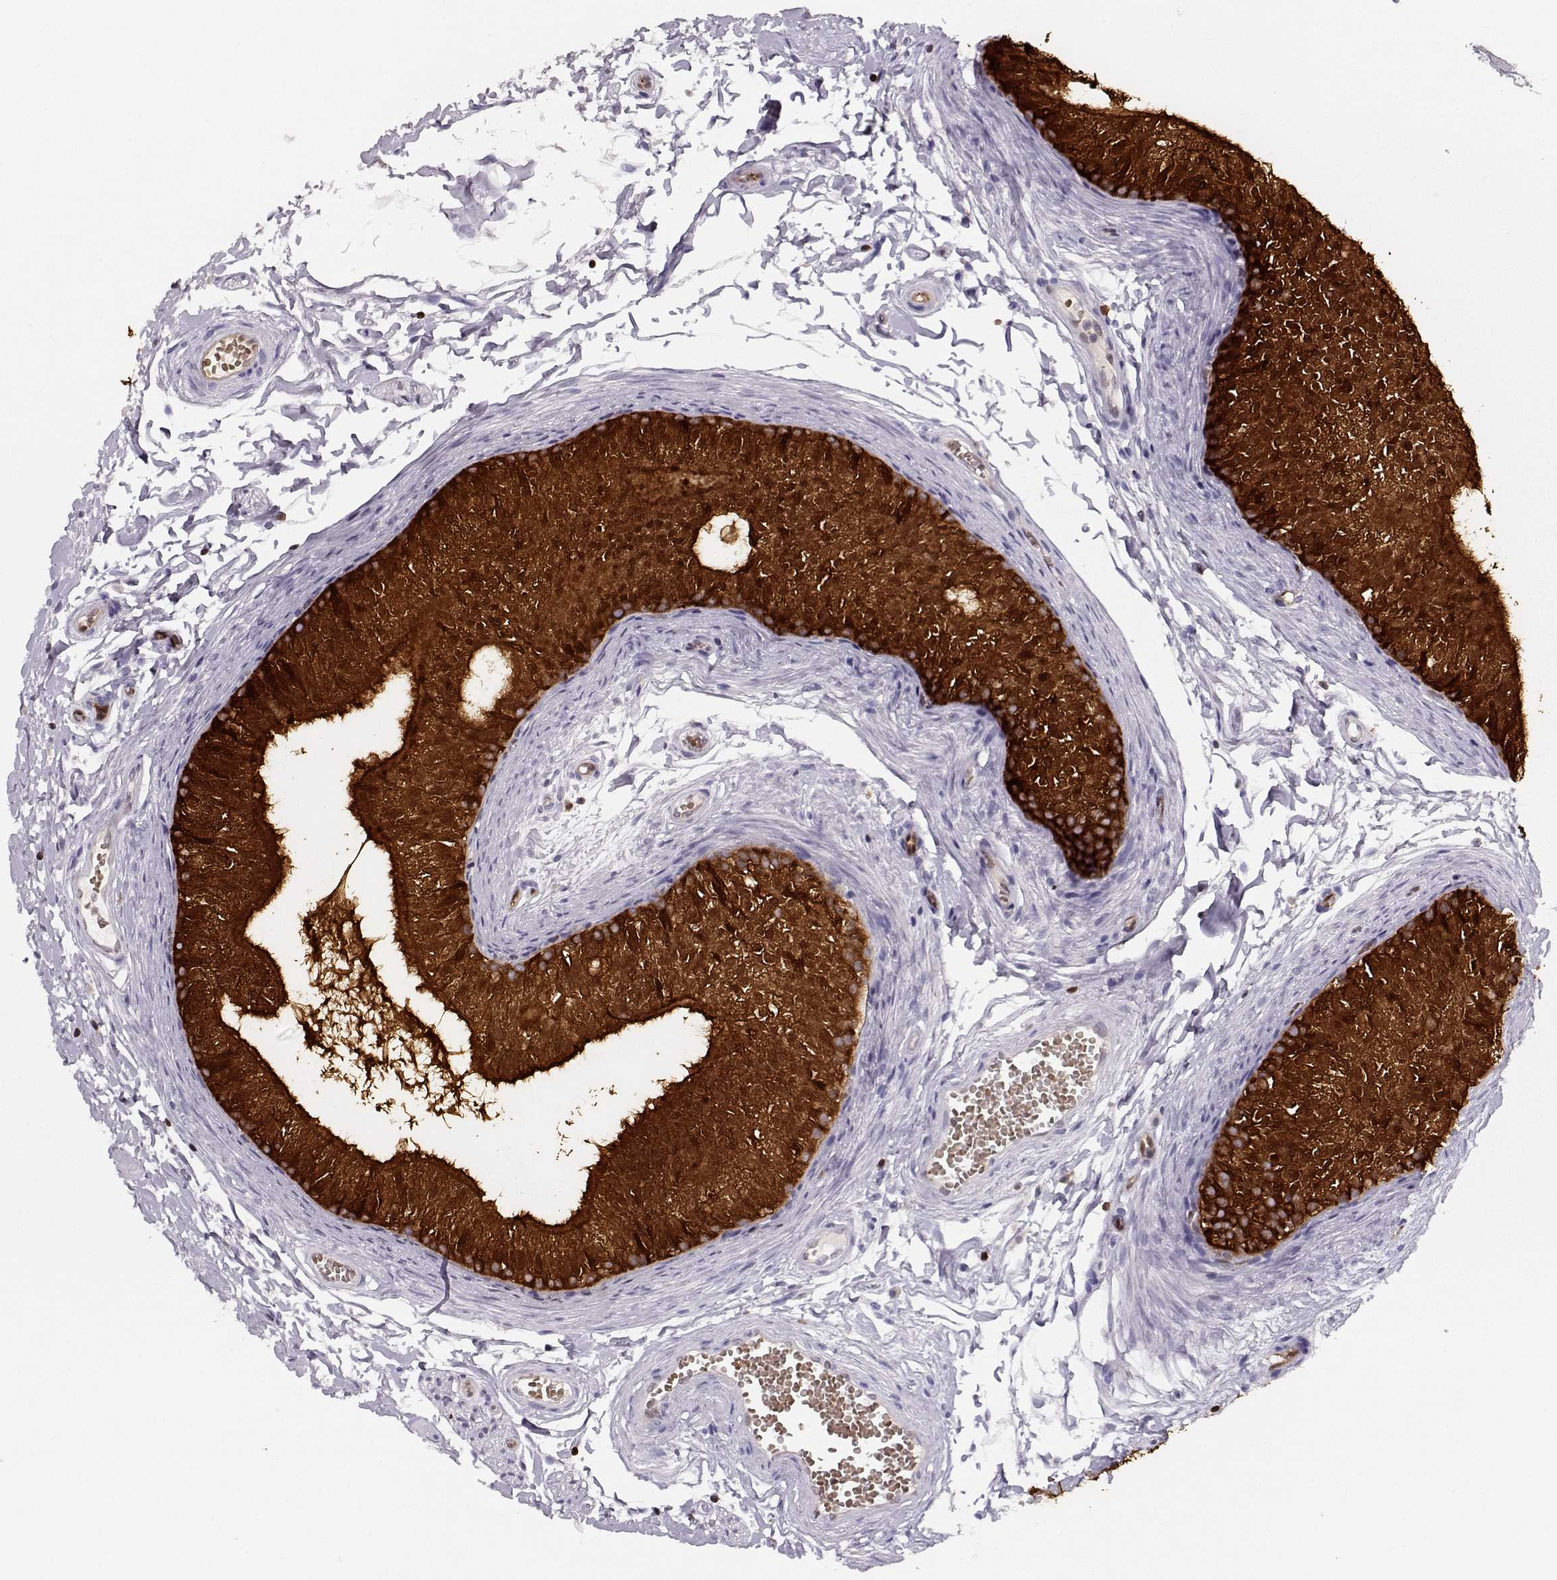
{"staining": {"intensity": "strong", "quantity": ">75%", "location": "cytoplasmic/membranous"}, "tissue": "epididymis", "cell_type": "Glandular cells", "image_type": "normal", "snomed": [{"axis": "morphology", "description": "Normal tissue, NOS"}, {"axis": "topography", "description": "Epididymis"}], "caption": "The image reveals staining of benign epididymis, revealing strong cytoplasmic/membranous protein staining (brown color) within glandular cells. (Brightfield microscopy of DAB IHC at high magnification).", "gene": "PNP", "patient": {"sex": "male", "age": 22}}